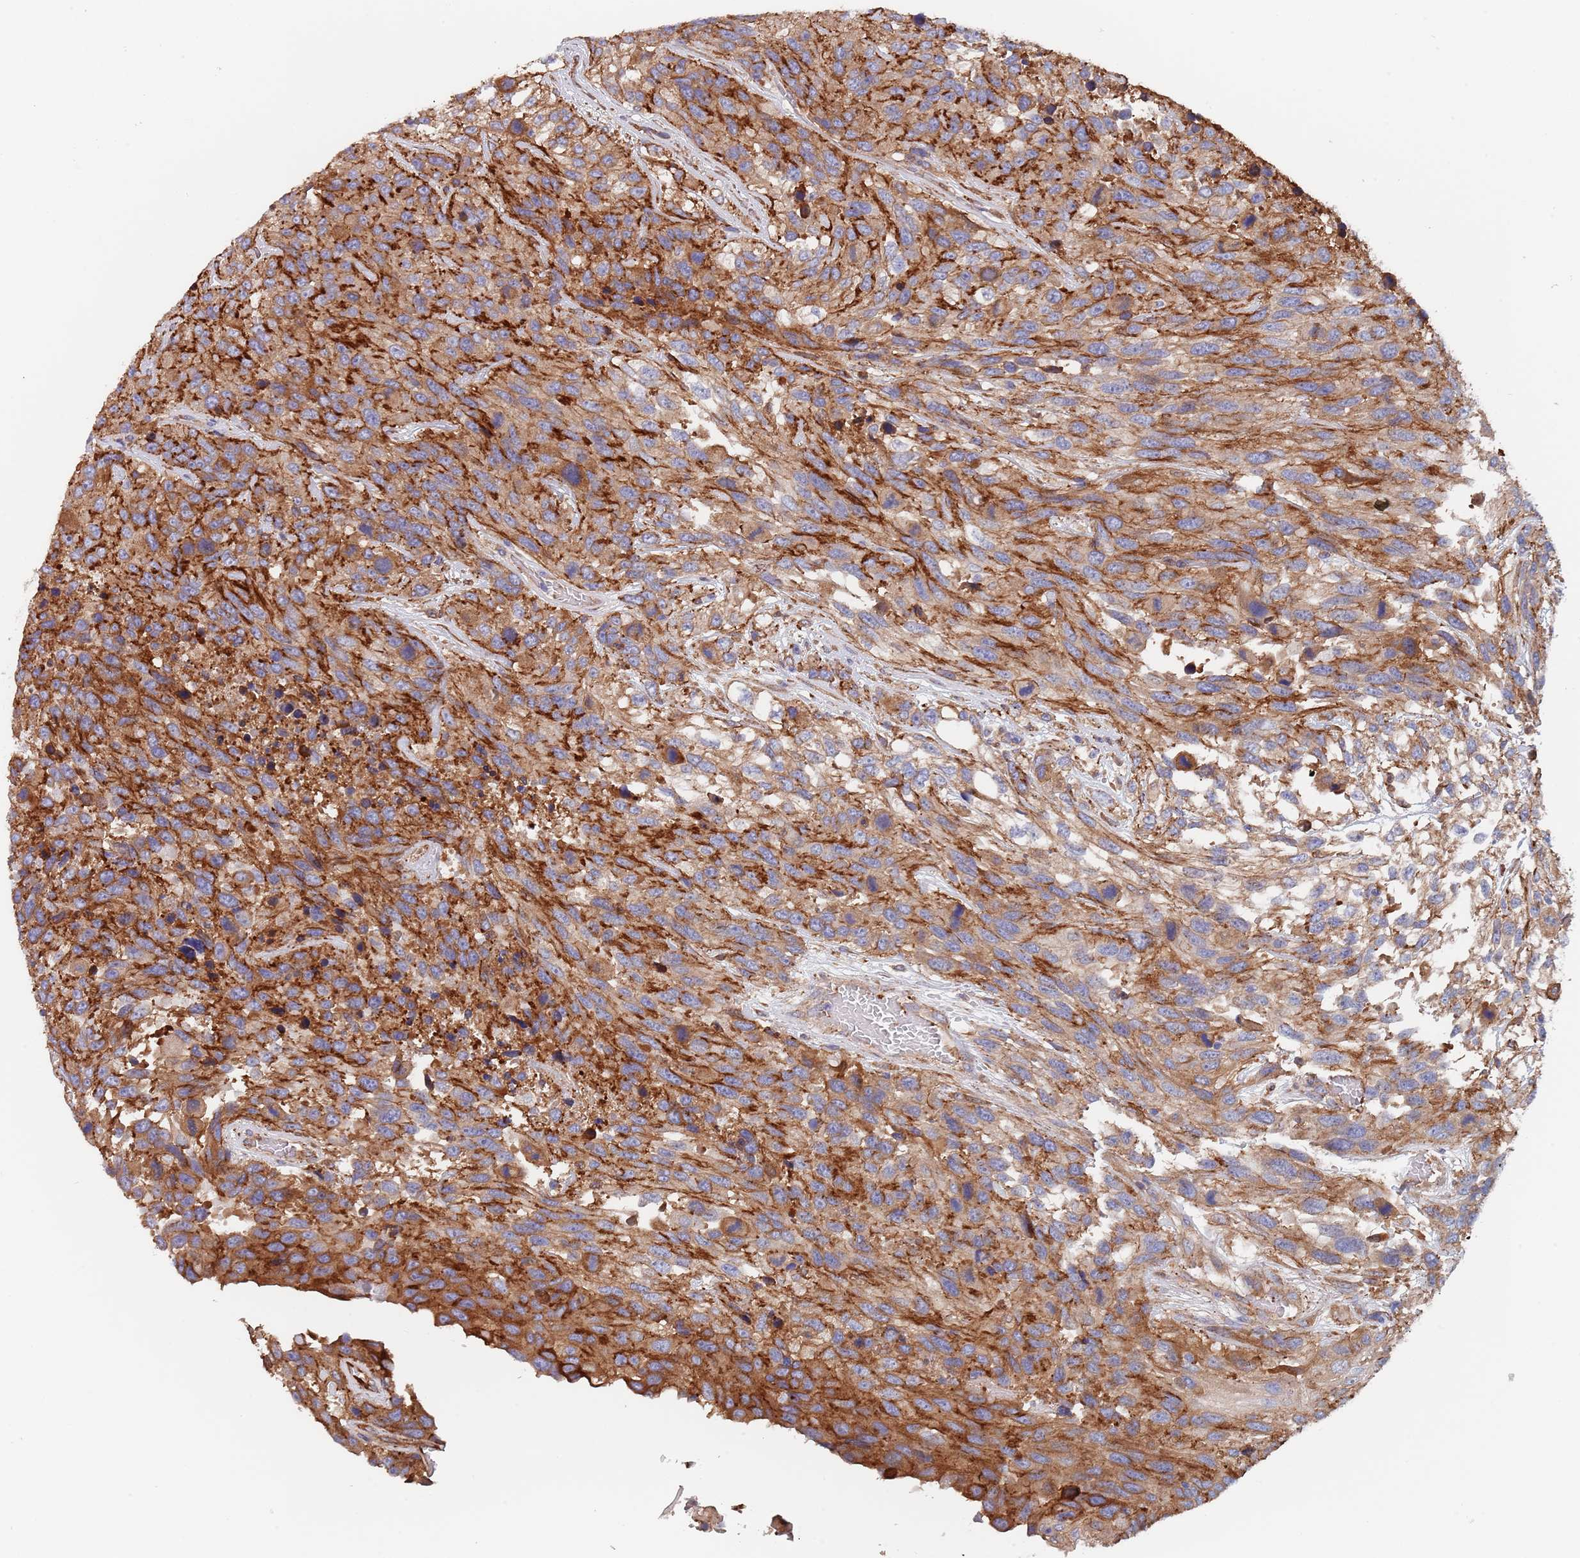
{"staining": {"intensity": "moderate", "quantity": ">75%", "location": "cytoplasmic/membranous"}, "tissue": "urothelial cancer", "cell_type": "Tumor cells", "image_type": "cancer", "snomed": [{"axis": "morphology", "description": "Urothelial carcinoma, High grade"}, {"axis": "topography", "description": "Urinary bladder"}], "caption": "Human urothelial carcinoma (high-grade) stained with a brown dye exhibits moderate cytoplasmic/membranous positive positivity in approximately >75% of tumor cells.", "gene": "DCUN1D3", "patient": {"sex": "female", "age": 70}}